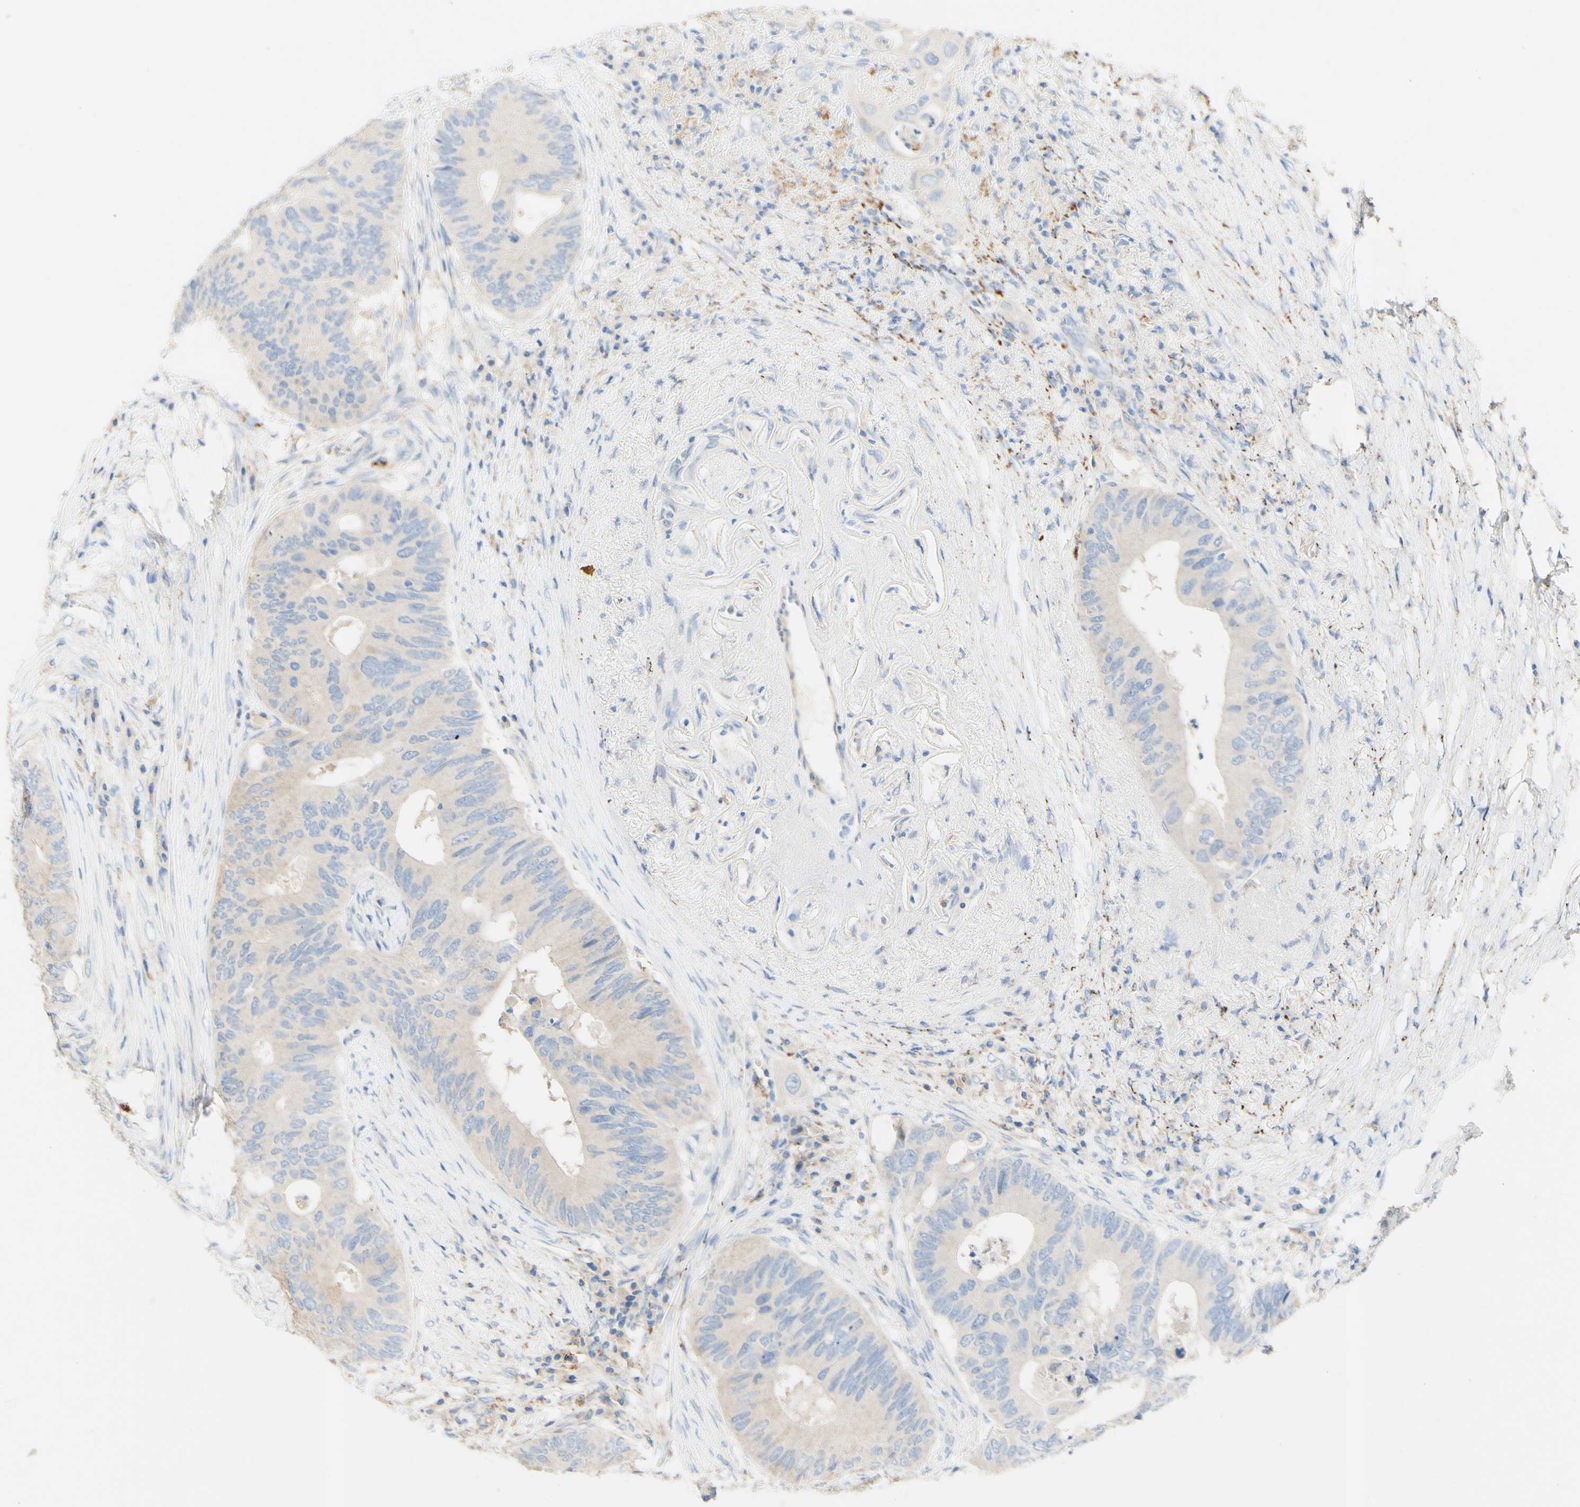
{"staining": {"intensity": "weak", "quantity": "25%-75%", "location": "cytoplasmic/membranous"}, "tissue": "colorectal cancer", "cell_type": "Tumor cells", "image_type": "cancer", "snomed": [{"axis": "morphology", "description": "Adenocarcinoma, NOS"}, {"axis": "topography", "description": "Colon"}], "caption": "Colorectal cancer tissue reveals weak cytoplasmic/membranous positivity in about 25%-75% of tumor cells, visualized by immunohistochemistry. (IHC, brightfield microscopy, high magnification).", "gene": "FGF4", "patient": {"sex": "male", "age": 71}}